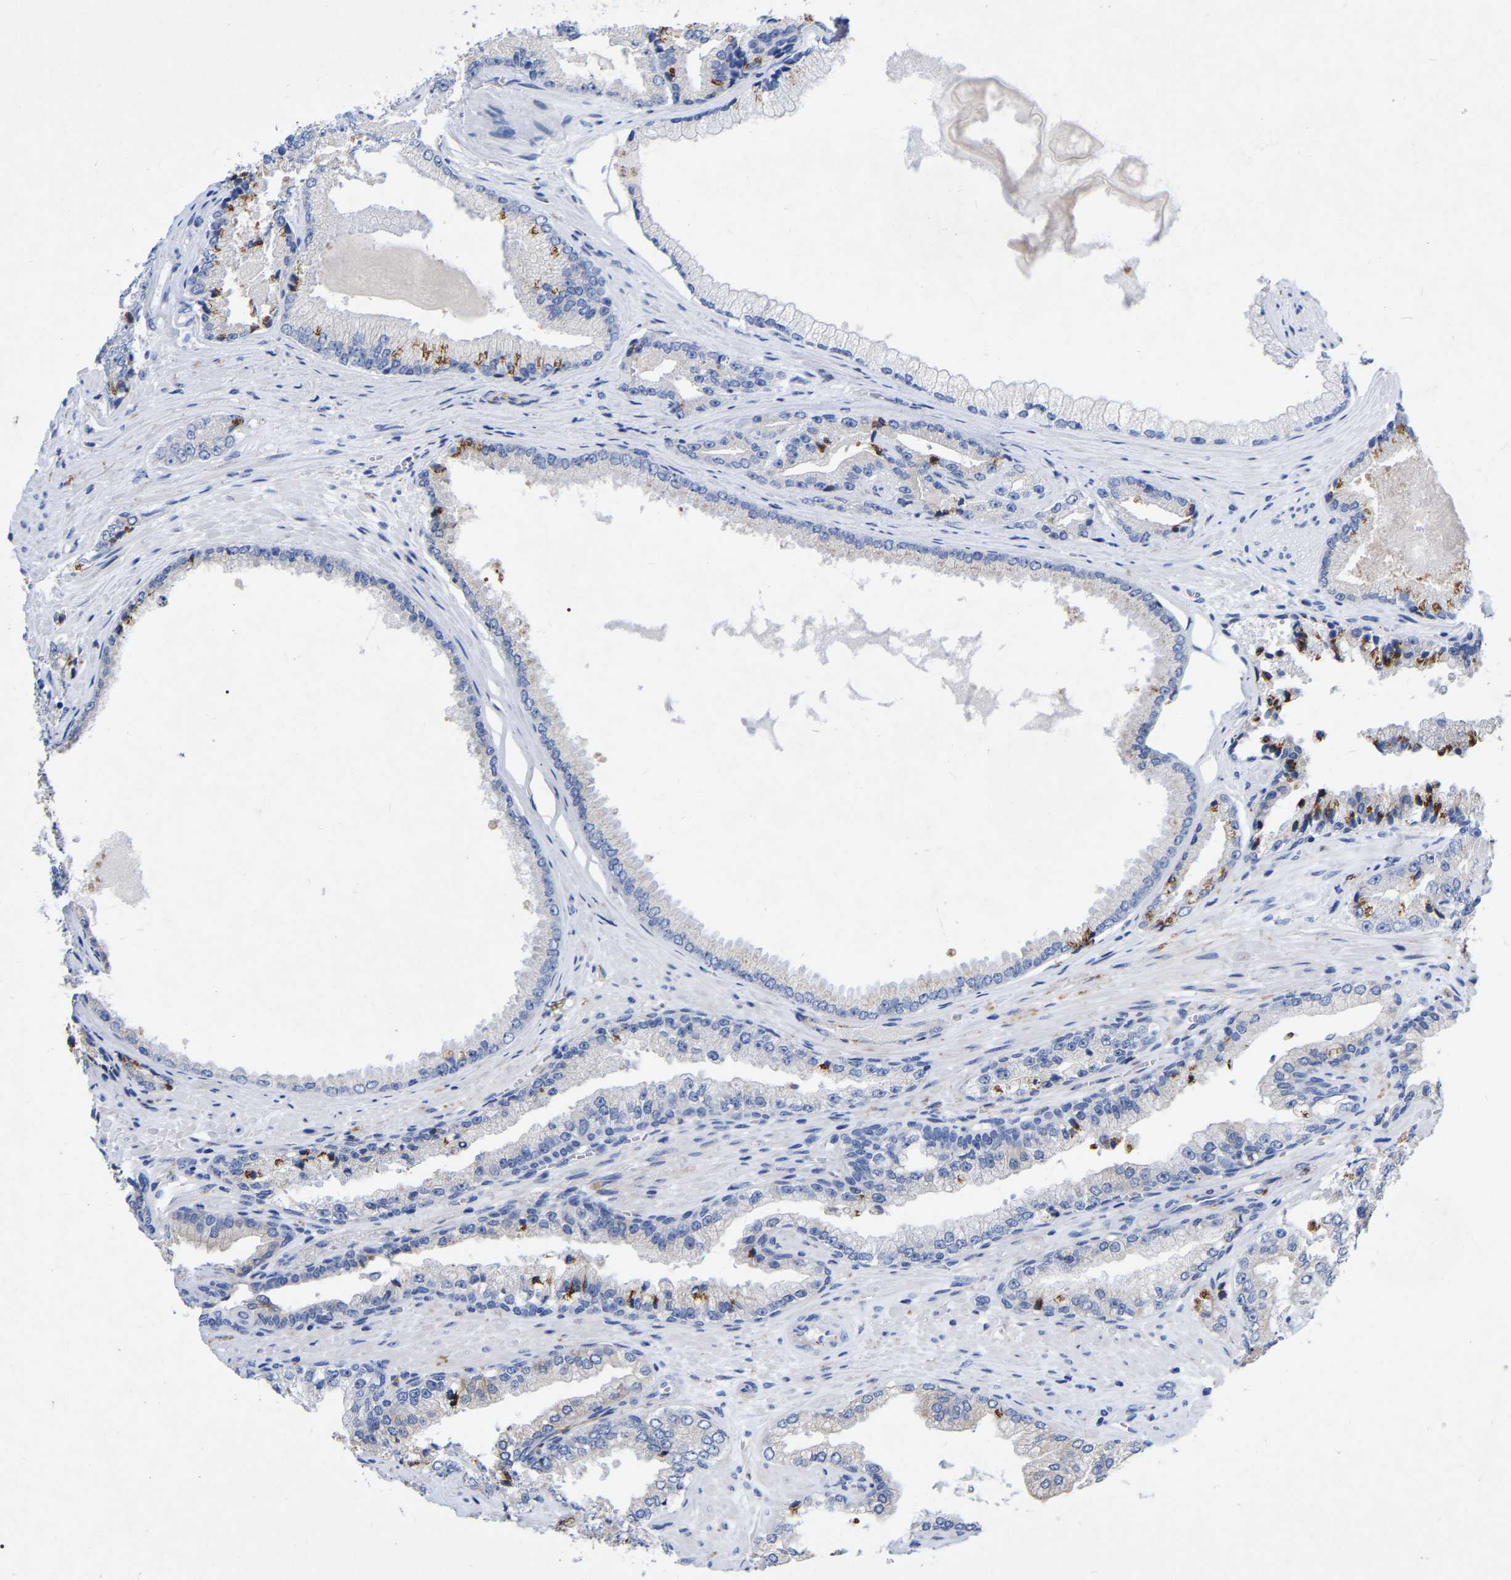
{"staining": {"intensity": "negative", "quantity": "none", "location": "none"}, "tissue": "prostate cancer", "cell_type": "Tumor cells", "image_type": "cancer", "snomed": [{"axis": "morphology", "description": "Adenocarcinoma, High grade"}, {"axis": "topography", "description": "Prostate"}], "caption": "This is an IHC micrograph of prostate high-grade adenocarcinoma. There is no expression in tumor cells.", "gene": "STRIP2", "patient": {"sex": "male", "age": 71}}